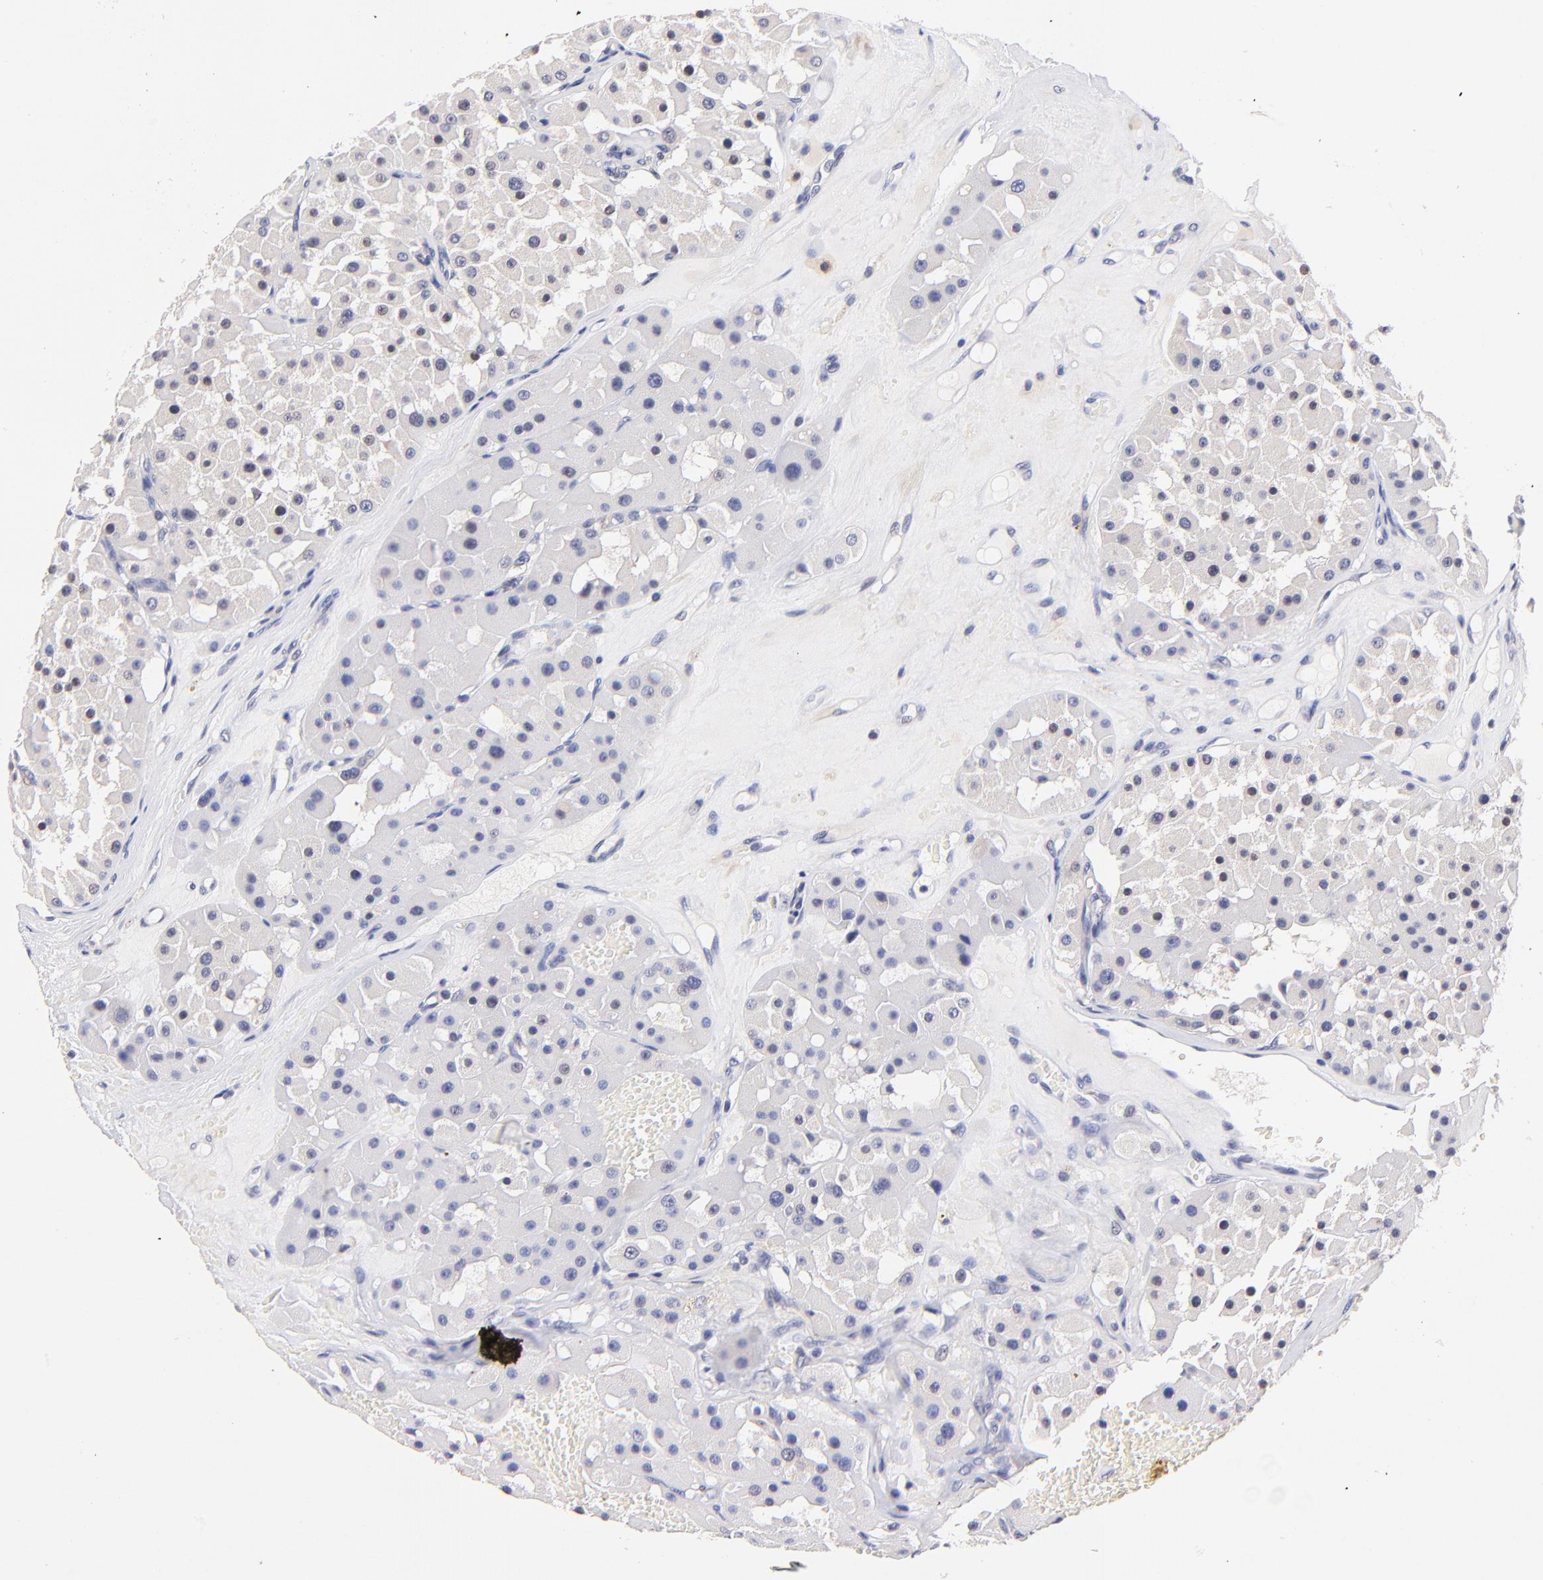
{"staining": {"intensity": "negative", "quantity": "none", "location": "none"}, "tissue": "renal cancer", "cell_type": "Tumor cells", "image_type": "cancer", "snomed": [{"axis": "morphology", "description": "Adenocarcinoma, uncertain malignant potential"}, {"axis": "topography", "description": "Kidney"}], "caption": "Image shows no significant protein positivity in tumor cells of renal adenocarcinoma,  uncertain malignant potential.", "gene": "ZNF155", "patient": {"sex": "male", "age": 63}}